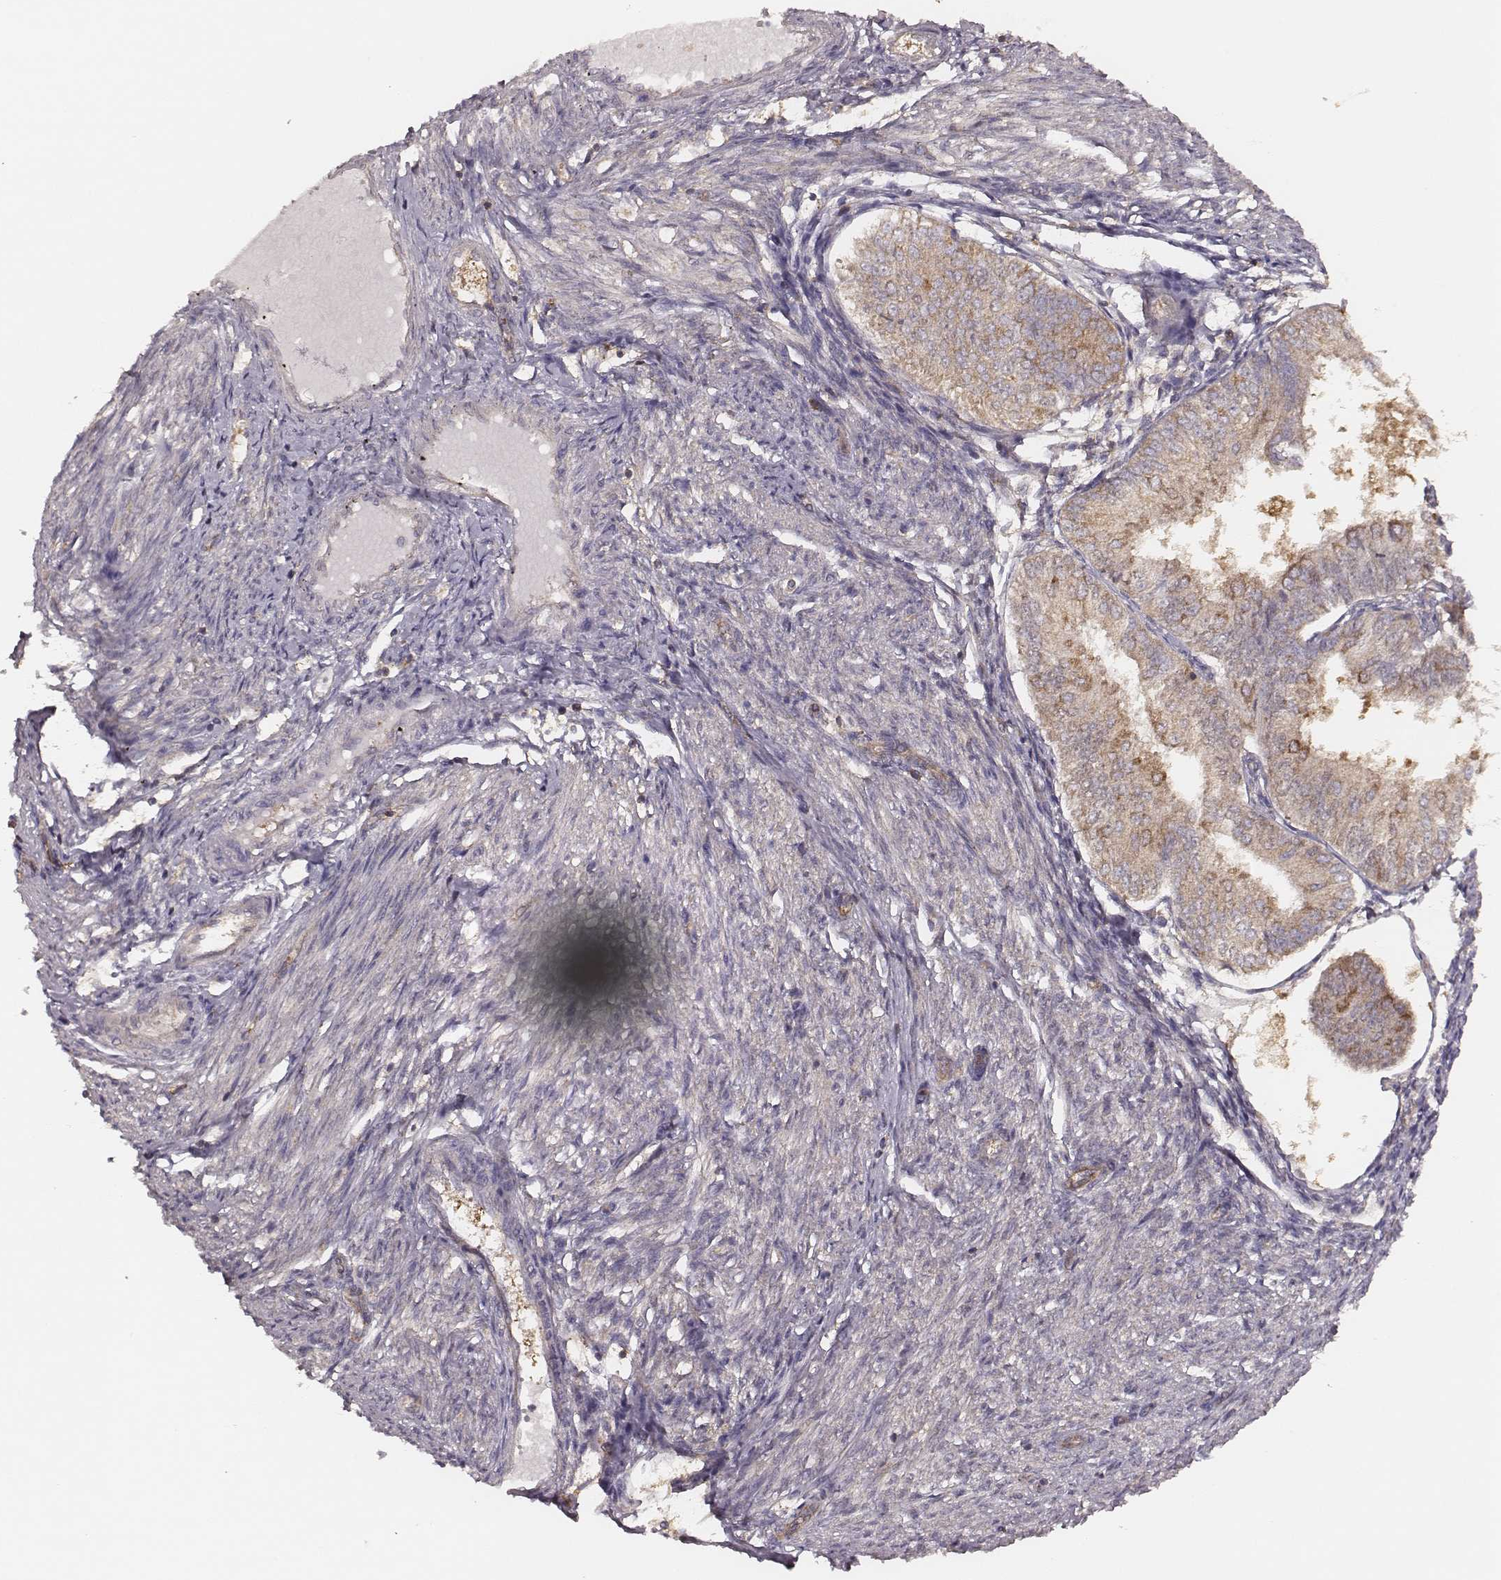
{"staining": {"intensity": "moderate", "quantity": "<25%", "location": "cytoplasmic/membranous"}, "tissue": "endometrial cancer", "cell_type": "Tumor cells", "image_type": "cancer", "snomed": [{"axis": "morphology", "description": "Adenocarcinoma, NOS"}, {"axis": "topography", "description": "Endometrium"}], "caption": "About <25% of tumor cells in human endometrial cancer (adenocarcinoma) reveal moderate cytoplasmic/membranous protein expression as visualized by brown immunohistochemical staining.", "gene": "CARS1", "patient": {"sex": "female", "age": 58}}